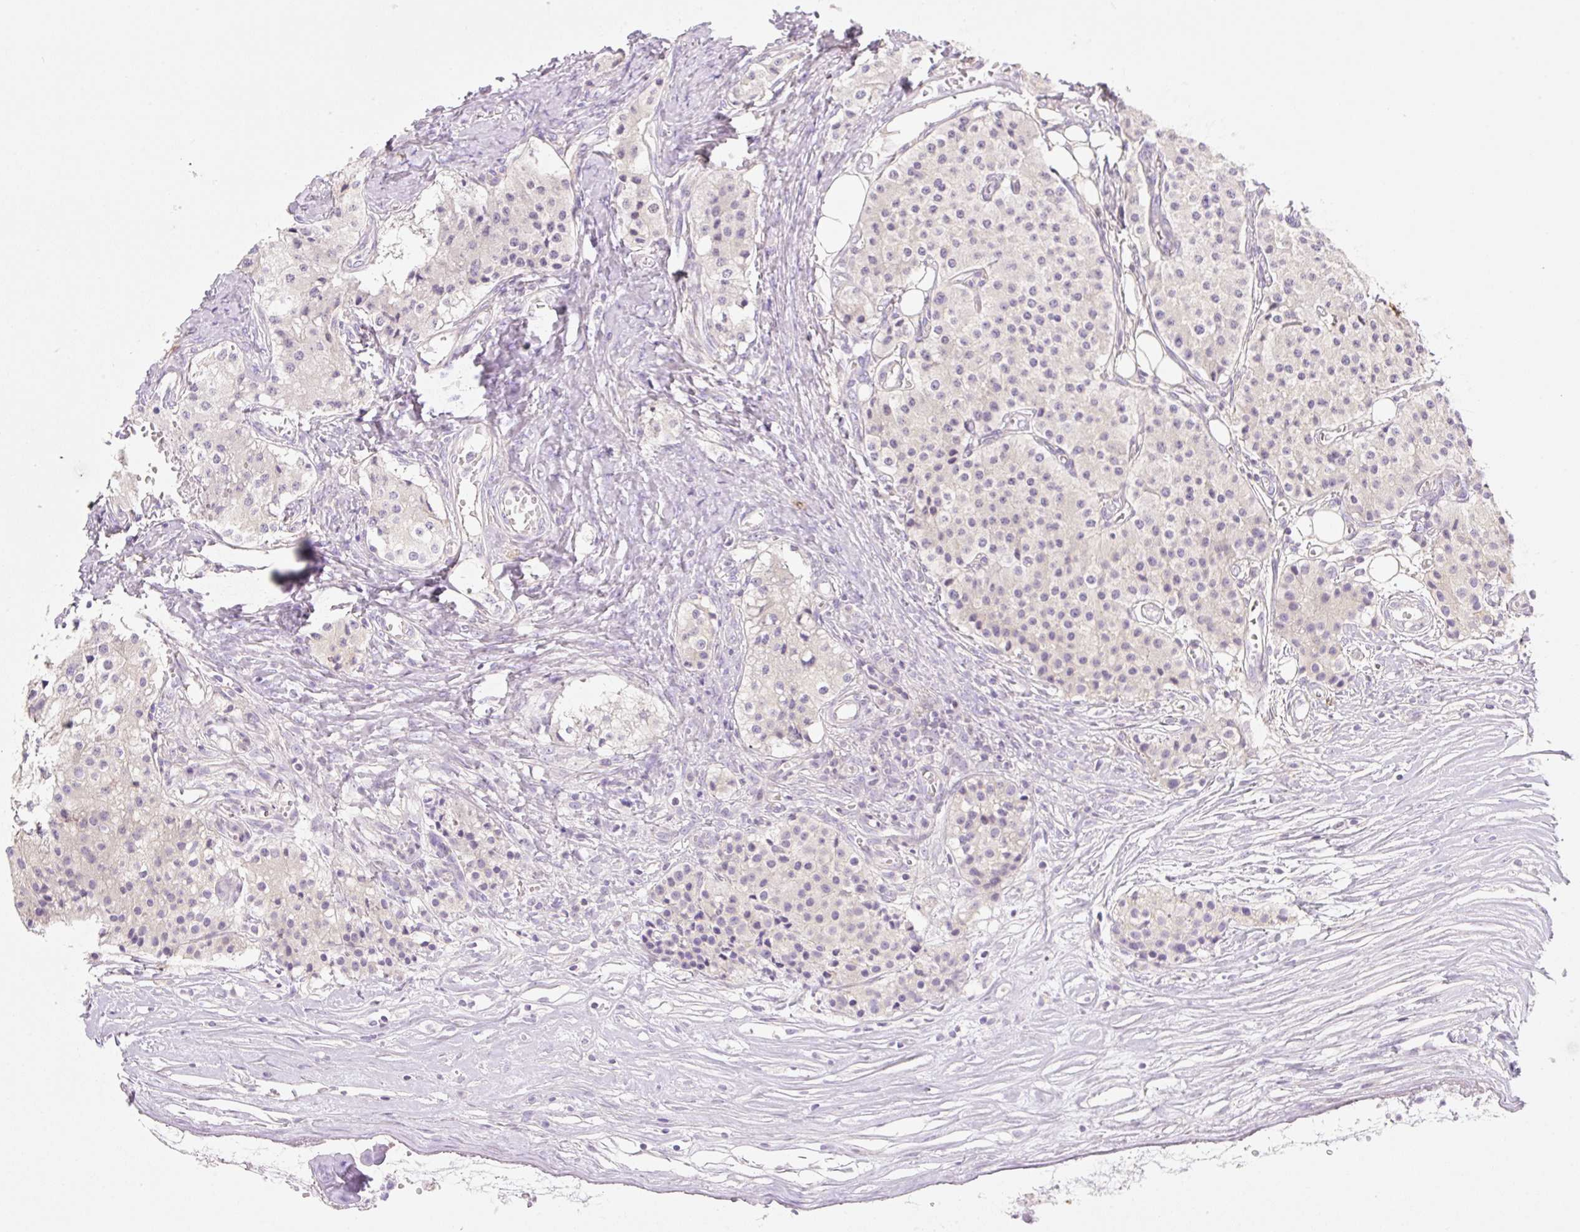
{"staining": {"intensity": "negative", "quantity": "none", "location": "none"}, "tissue": "carcinoid", "cell_type": "Tumor cells", "image_type": "cancer", "snomed": [{"axis": "morphology", "description": "Carcinoid, malignant, NOS"}, {"axis": "topography", "description": "Colon"}], "caption": "Micrograph shows no protein staining in tumor cells of carcinoid (malignant) tissue.", "gene": "LYVE1", "patient": {"sex": "female", "age": 52}}